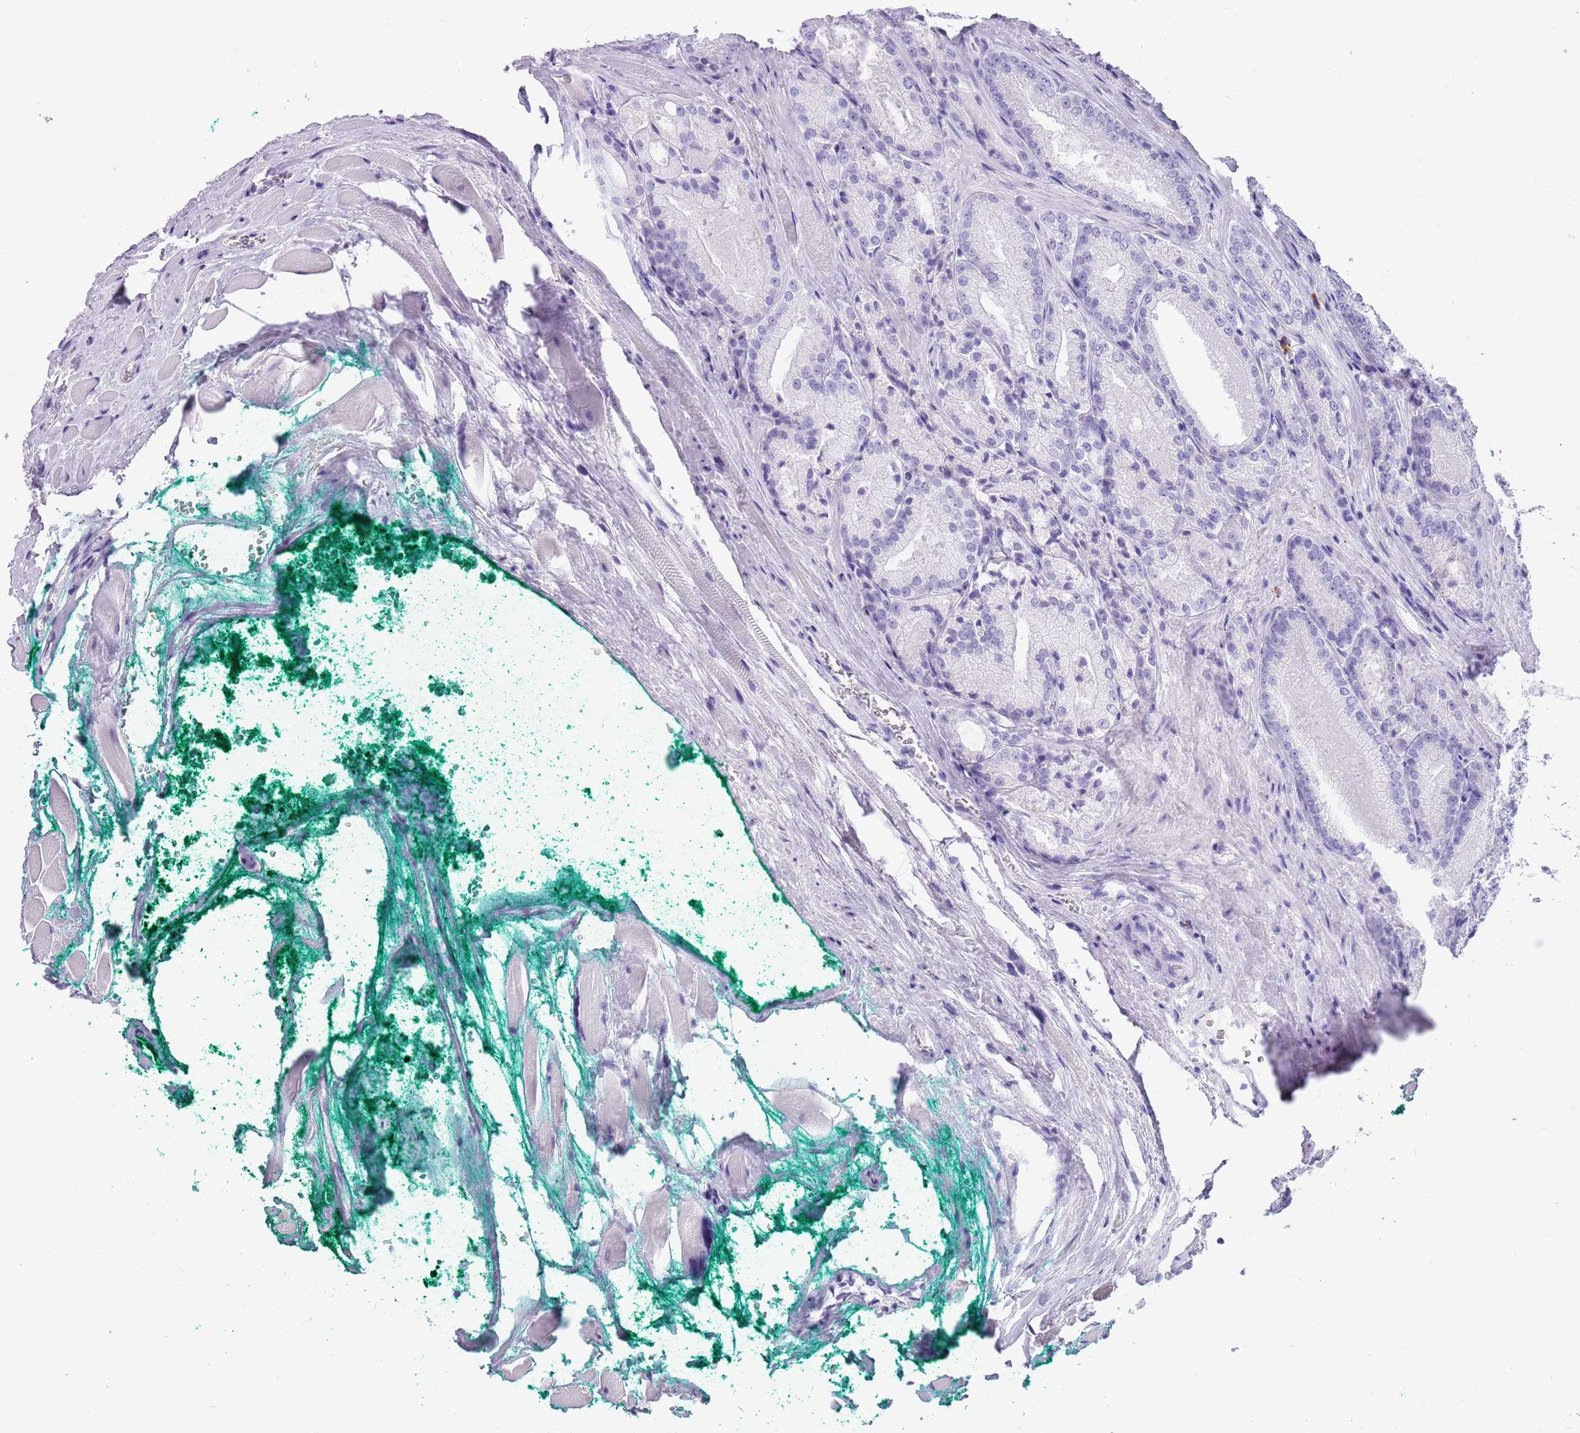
{"staining": {"intensity": "negative", "quantity": "none", "location": "none"}, "tissue": "prostate cancer", "cell_type": "Tumor cells", "image_type": "cancer", "snomed": [{"axis": "morphology", "description": "Adenocarcinoma, Low grade"}, {"axis": "topography", "description": "Prostate"}], "caption": "Immunohistochemistry (IHC) photomicrograph of human prostate cancer stained for a protein (brown), which shows no positivity in tumor cells.", "gene": "LY6G5B", "patient": {"sex": "male", "age": 74}}